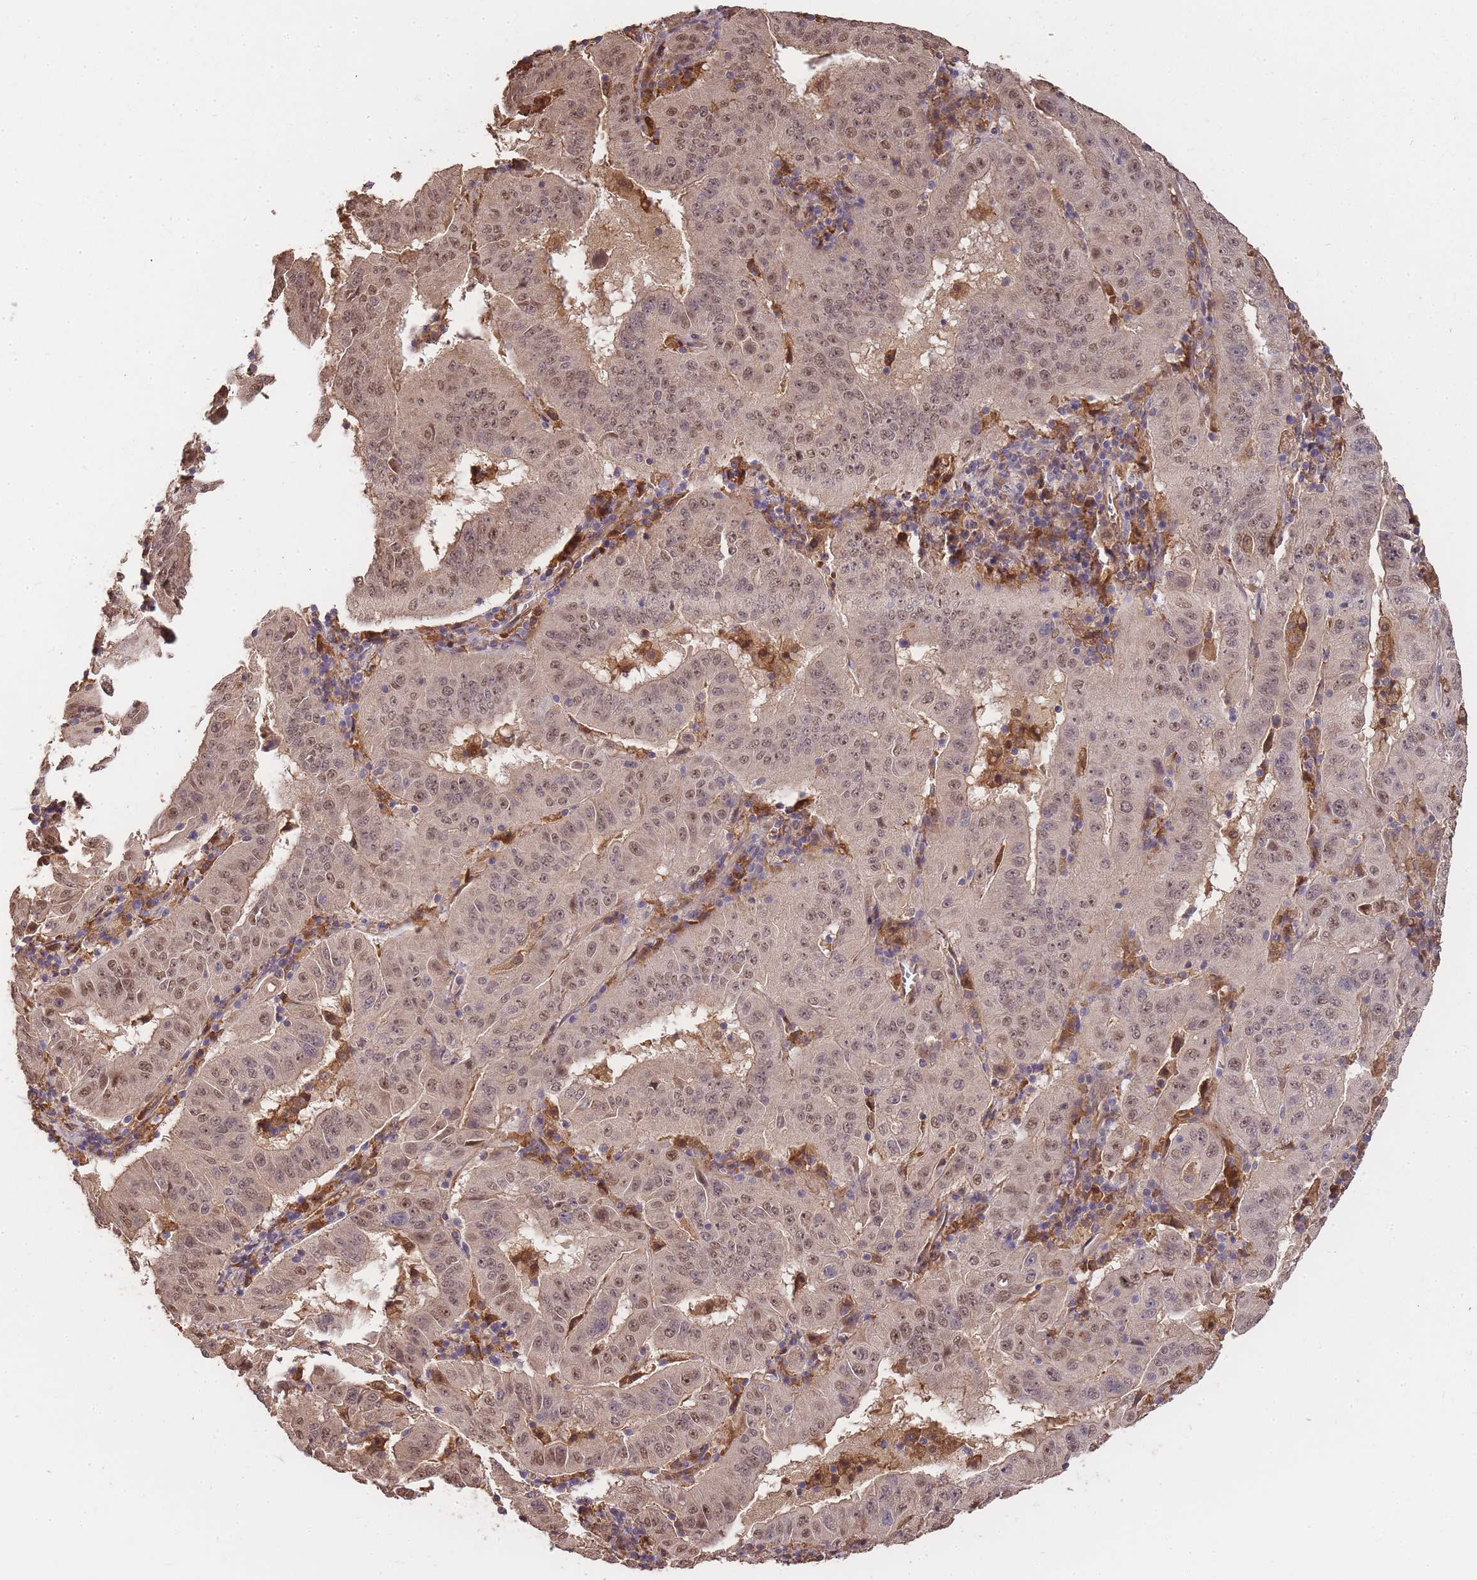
{"staining": {"intensity": "moderate", "quantity": ">75%", "location": "cytoplasmic/membranous,nuclear"}, "tissue": "pancreatic cancer", "cell_type": "Tumor cells", "image_type": "cancer", "snomed": [{"axis": "morphology", "description": "Adenocarcinoma, NOS"}, {"axis": "topography", "description": "Pancreas"}], "caption": "Pancreatic cancer tissue displays moderate cytoplasmic/membranous and nuclear expression in approximately >75% of tumor cells, visualized by immunohistochemistry.", "gene": "CDKN2AIPNL", "patient": {"sex": "male", "age": 63}}